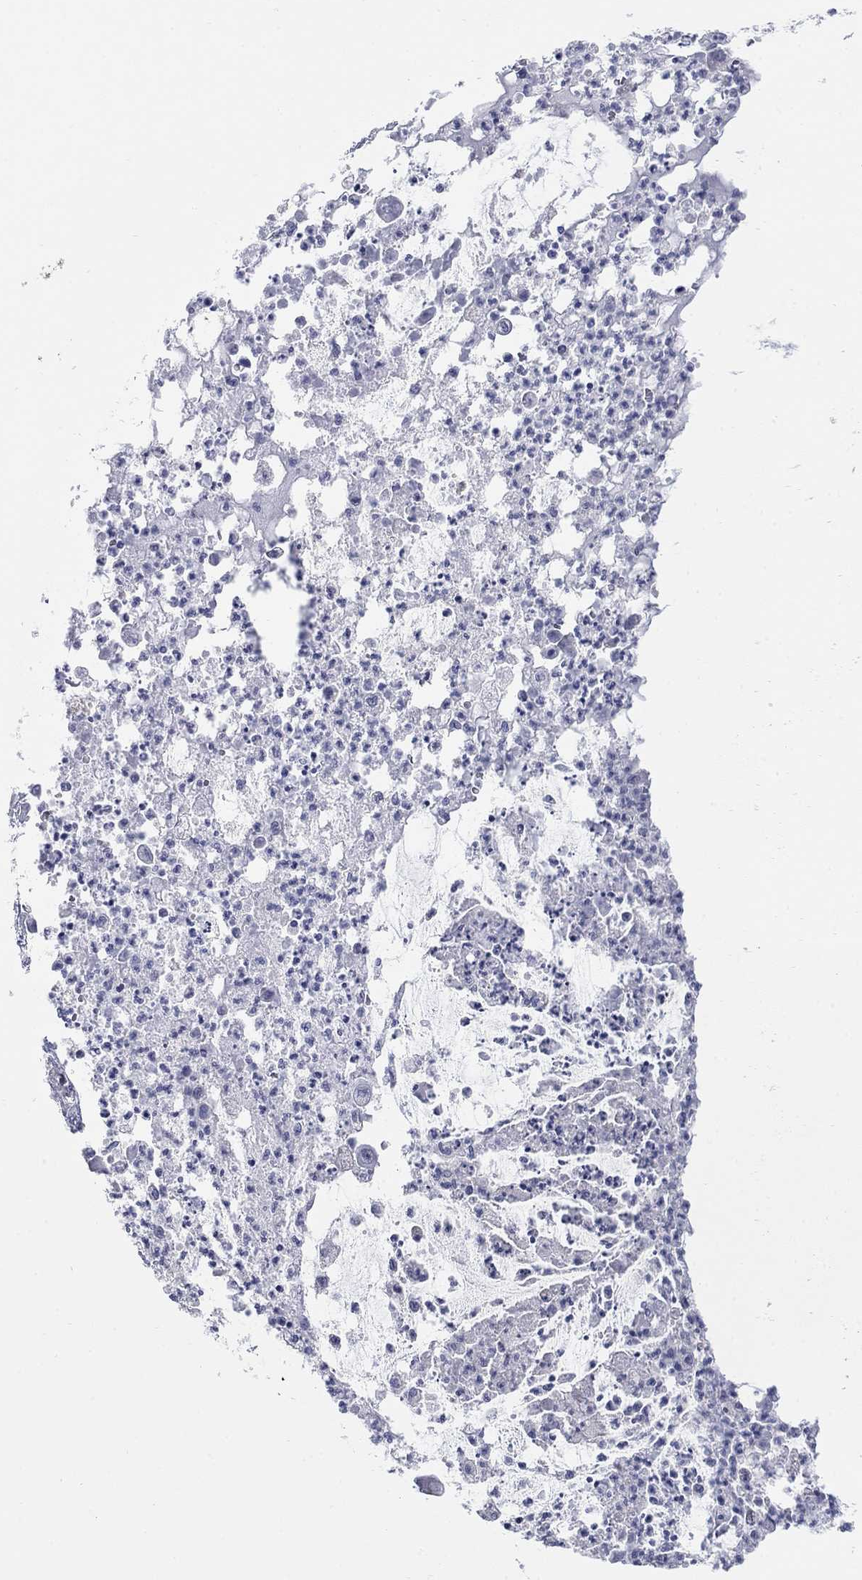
{"staining": {"intensity": "negative", "quantity": "none", "location": "none"}, "tissue": "pancreatic cancer", "cell_type": "Tumor cells", "image_type": "cancer", "snomed": [{"axis": "morphology", "description": "Normal tissue, NOS"}, {"axis": "morphology", "description": "Adenocarcinoma, NOS"}, {"axis": "topography", "description": "Pancreas"}], "caption": "Immunohistochemistry (IHC) histopathology image of human pancreatic cancer stained for a protein (brown), which reveals no staining in tumor cells.", "gene": "ATP6V1G2", "patient": {"sex": "female", "age": 58}}